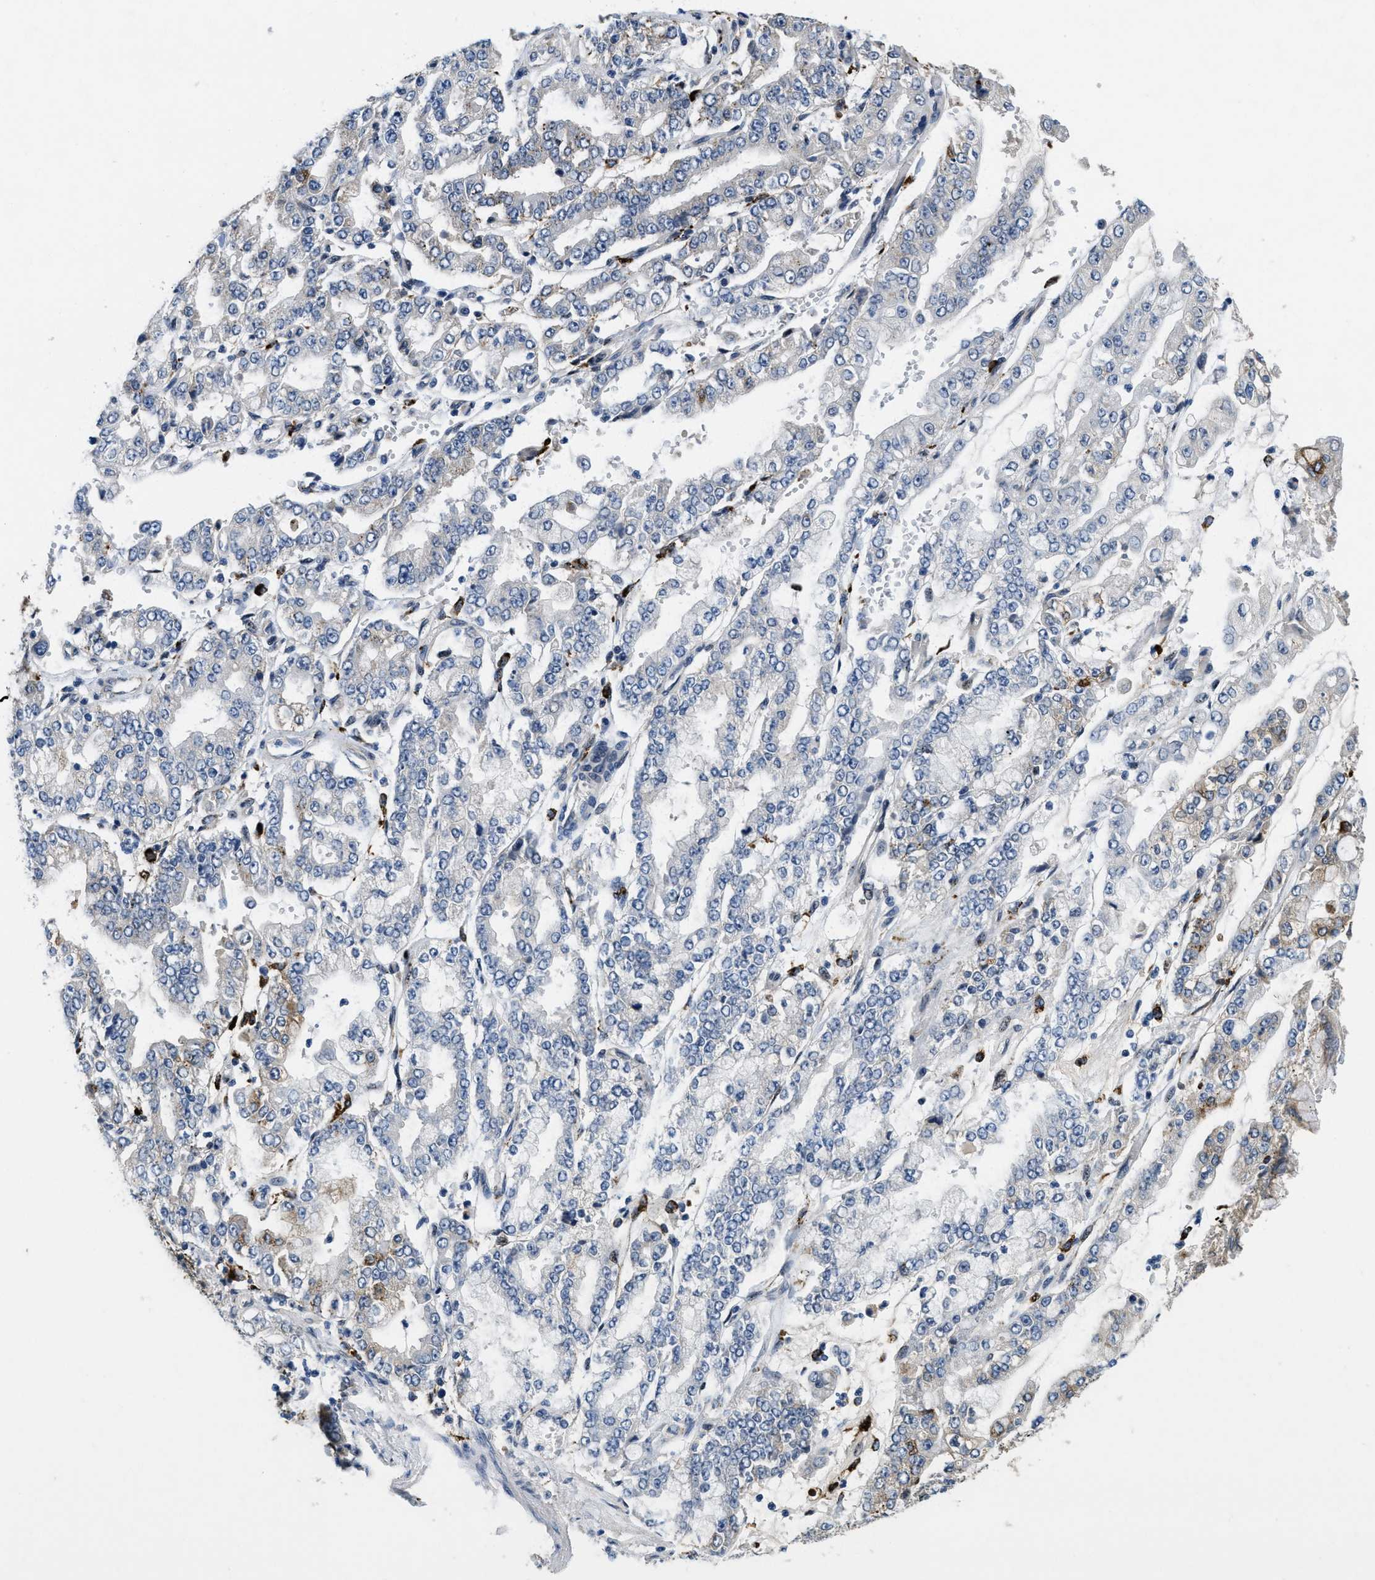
{"staining": {"intensity": "negative", "quantity": "none", "location": "none"}, "tissue": "stomach cancer", "cell_type": "Tumor cells", "image_type": "cancer", "snomed": [{"axis": "morphology", "description": "Adenocarcinoma, NOS"}, {"axis": "topography", "description": "Stomach"}], "caption": "Adenocarcinoma (stomach) was stained to show a protein in brown. There is no significant positivity in tumor cells.", "gene": "BMPR2", "patient": {"sex": "male", "age": 76}}